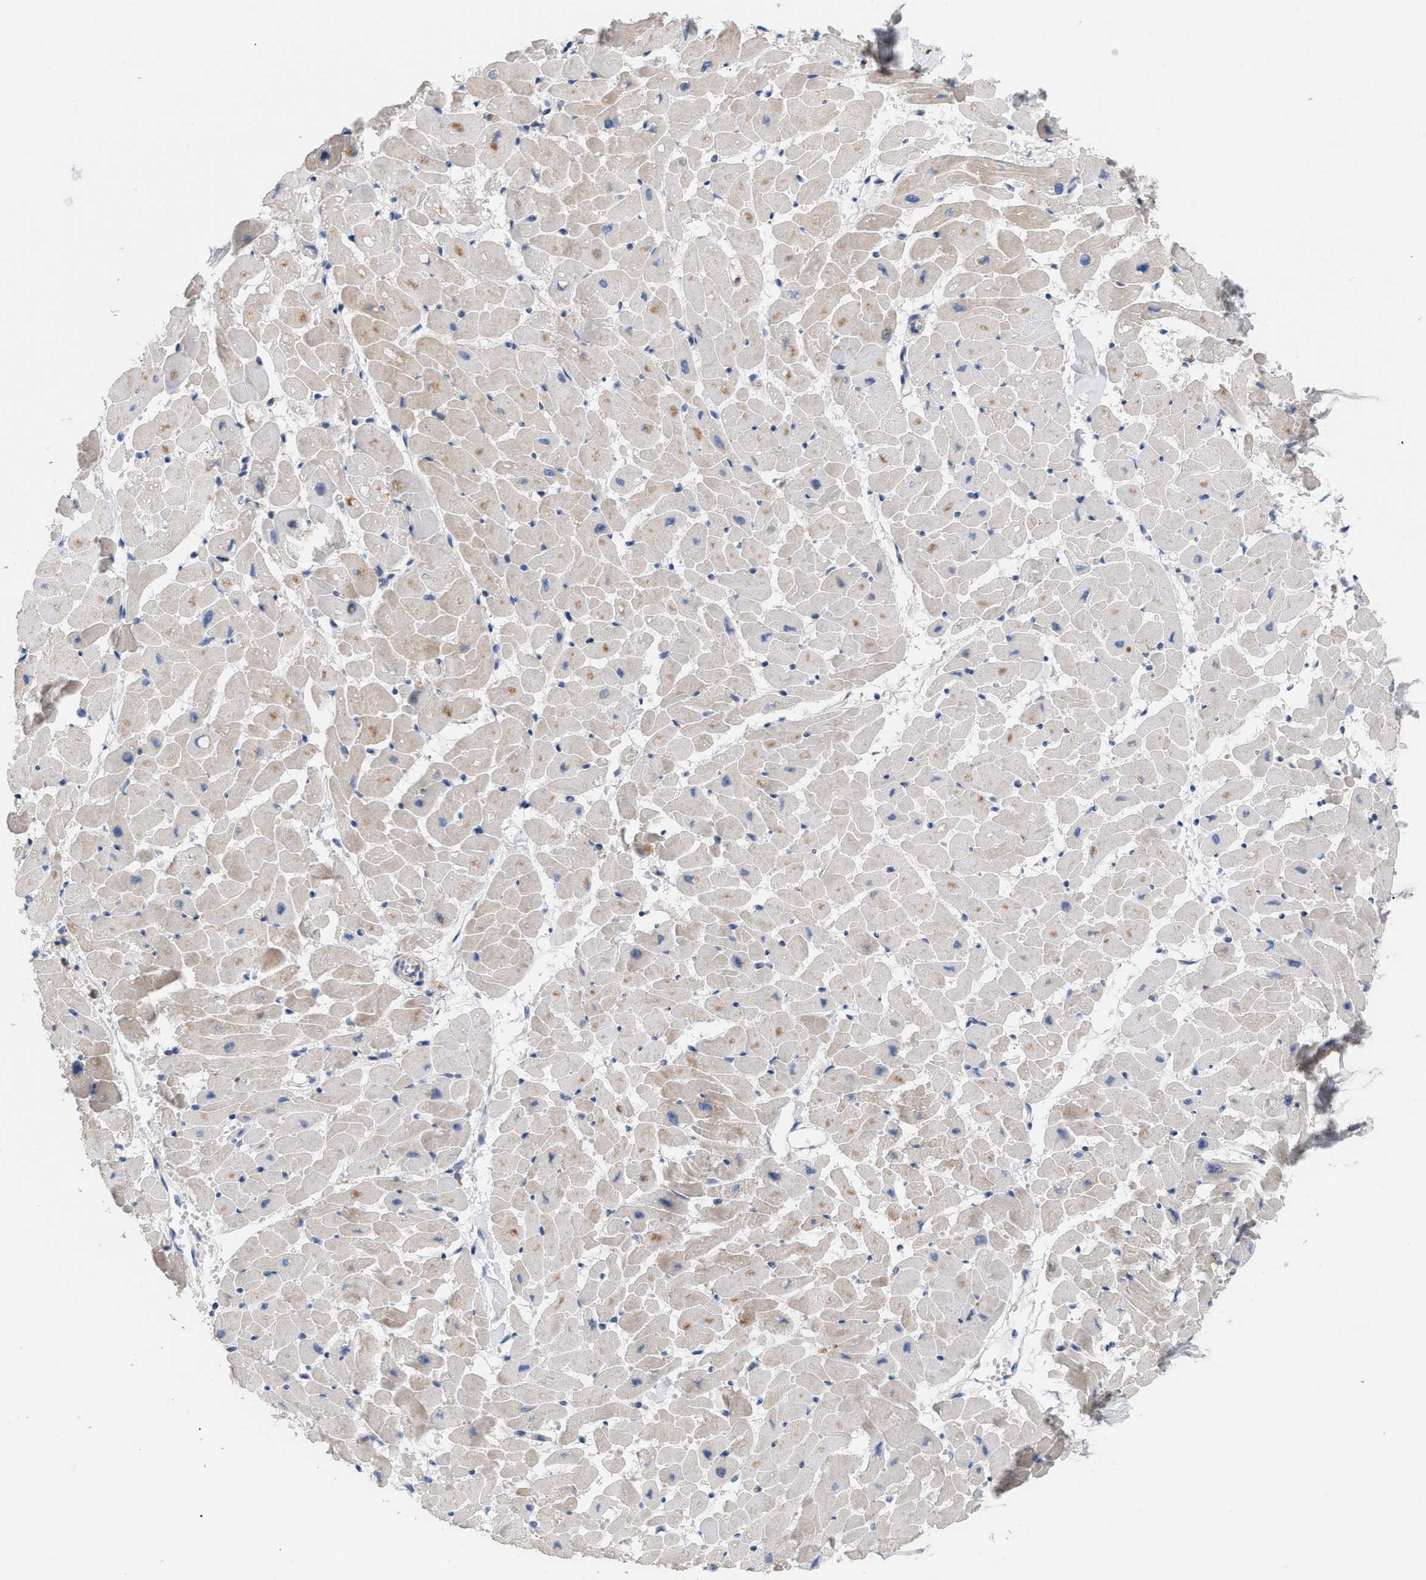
{"staining": {"intensity": "weak", "quantity": "25%-75%", "location": "cytoplasmic/membranous"}, "tissue": "heart muscle", "cell_type": "Cardiomyocytes", "image_type": "normal", "snomed": [{"axis": "morphology", "description": "Normal tissue, NOS"}, {"axis": "topography", "description": "Heart"}], "caption": "Weak cytoplasmic/membranous expression for a protein is identified in about 25%-75% of cardiomyocytes of unremarkable heart muscle using immunohistochemistry.", "gene": "DBNL", "patient": {"sex": "female", "age": 19}}